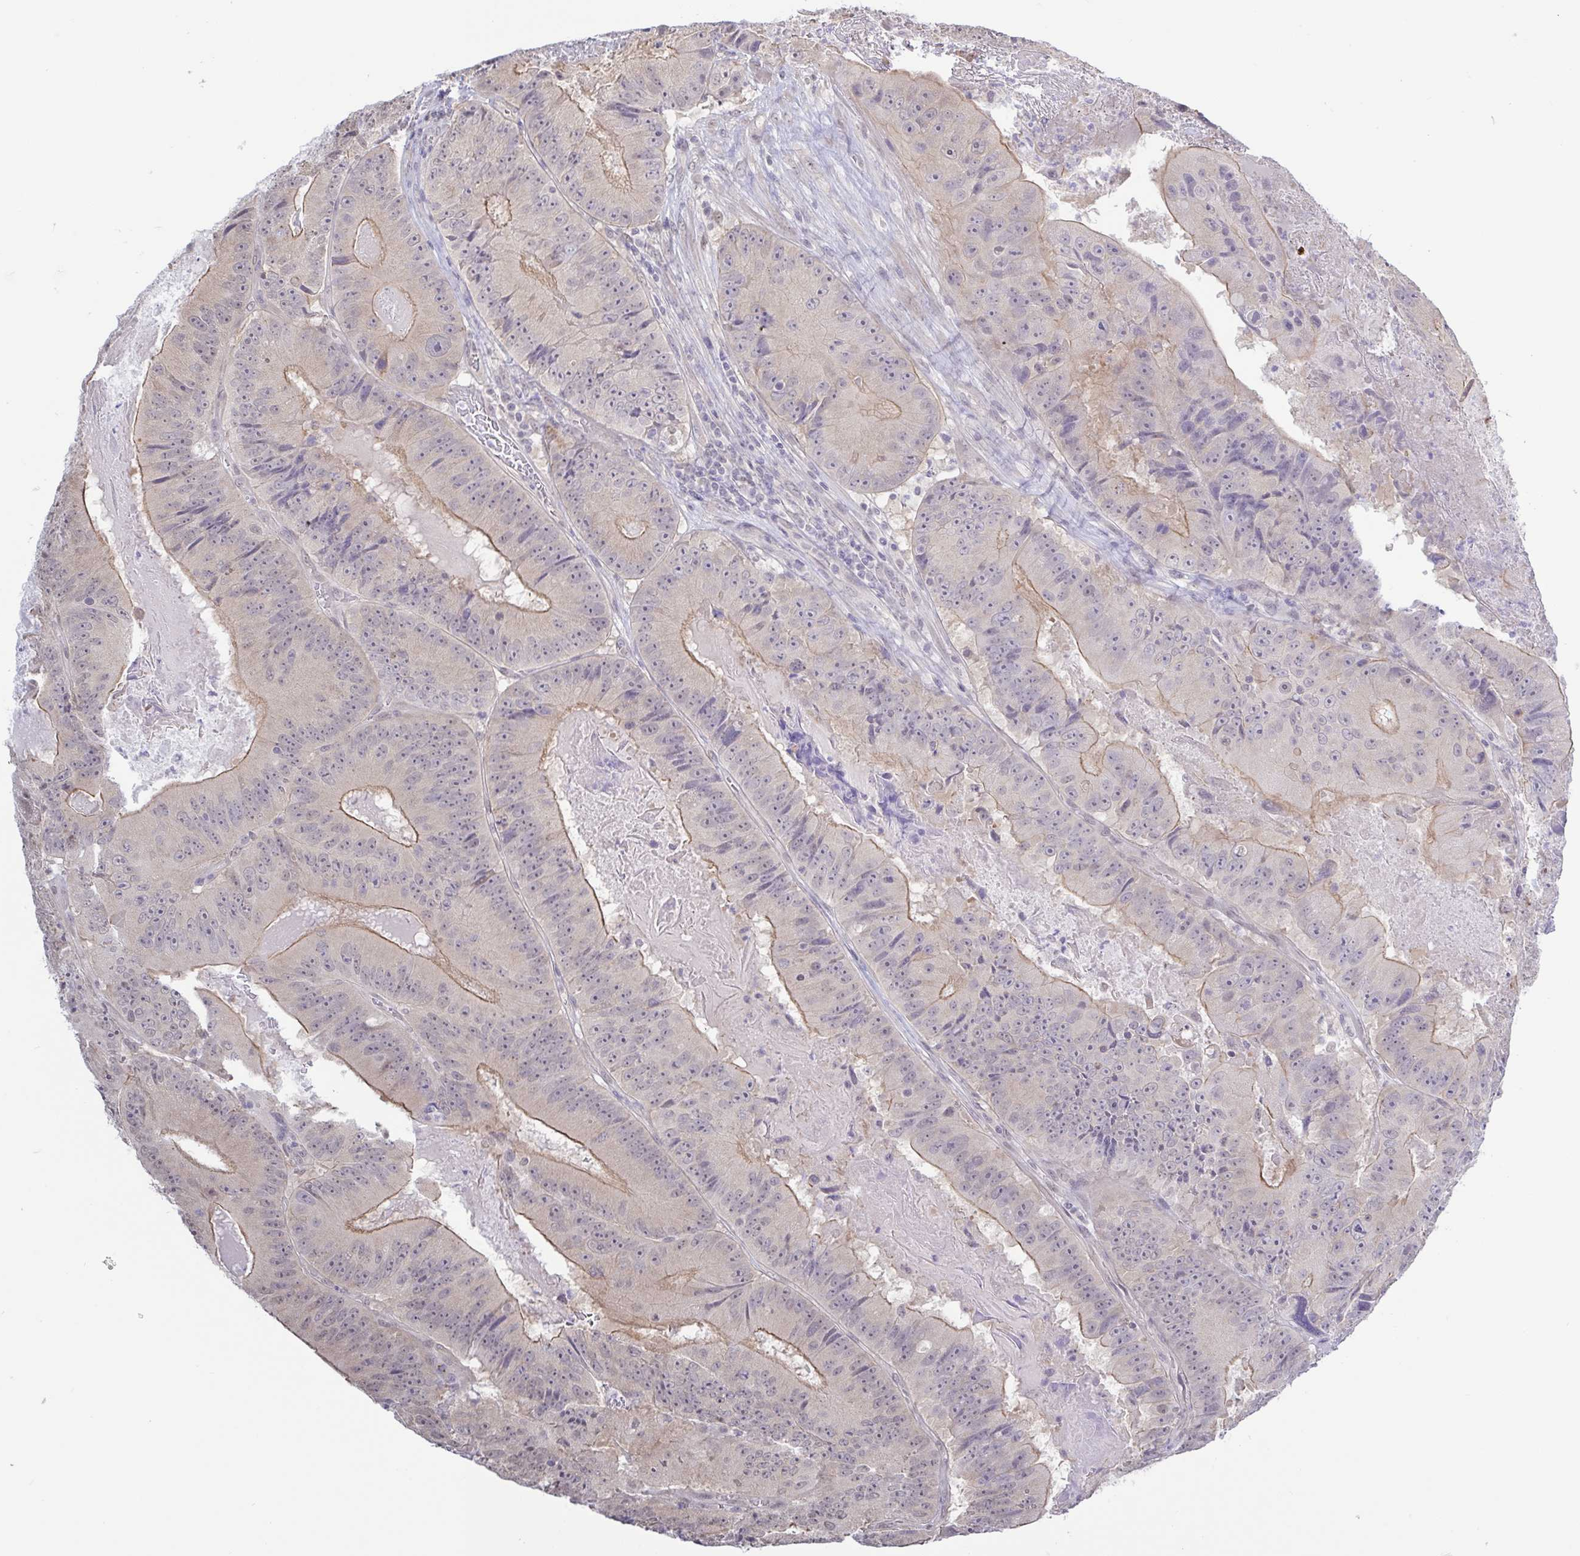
{"staining": {"intensity": "moderate", "quantity": "25%-75%", "location": "cytoplasmic/membranous"}, "tissue": "colorectal cancer", "cell_type": "Tumor cells", "image_type": "cancer", "snomed": [{"axis": "morphology", "description": "Adenocarcinoma, NOS"}, {"axis": "topography", "description": "Colon"}], "caption": "Protein staining shows moderate cytoplasmic/membranous staining in approximately 25%-75% of tumor cells in colorectal cancer (adenocarcinoma).", "gene": "HYPK", "patient": {"sex": "female", "age": 86}}